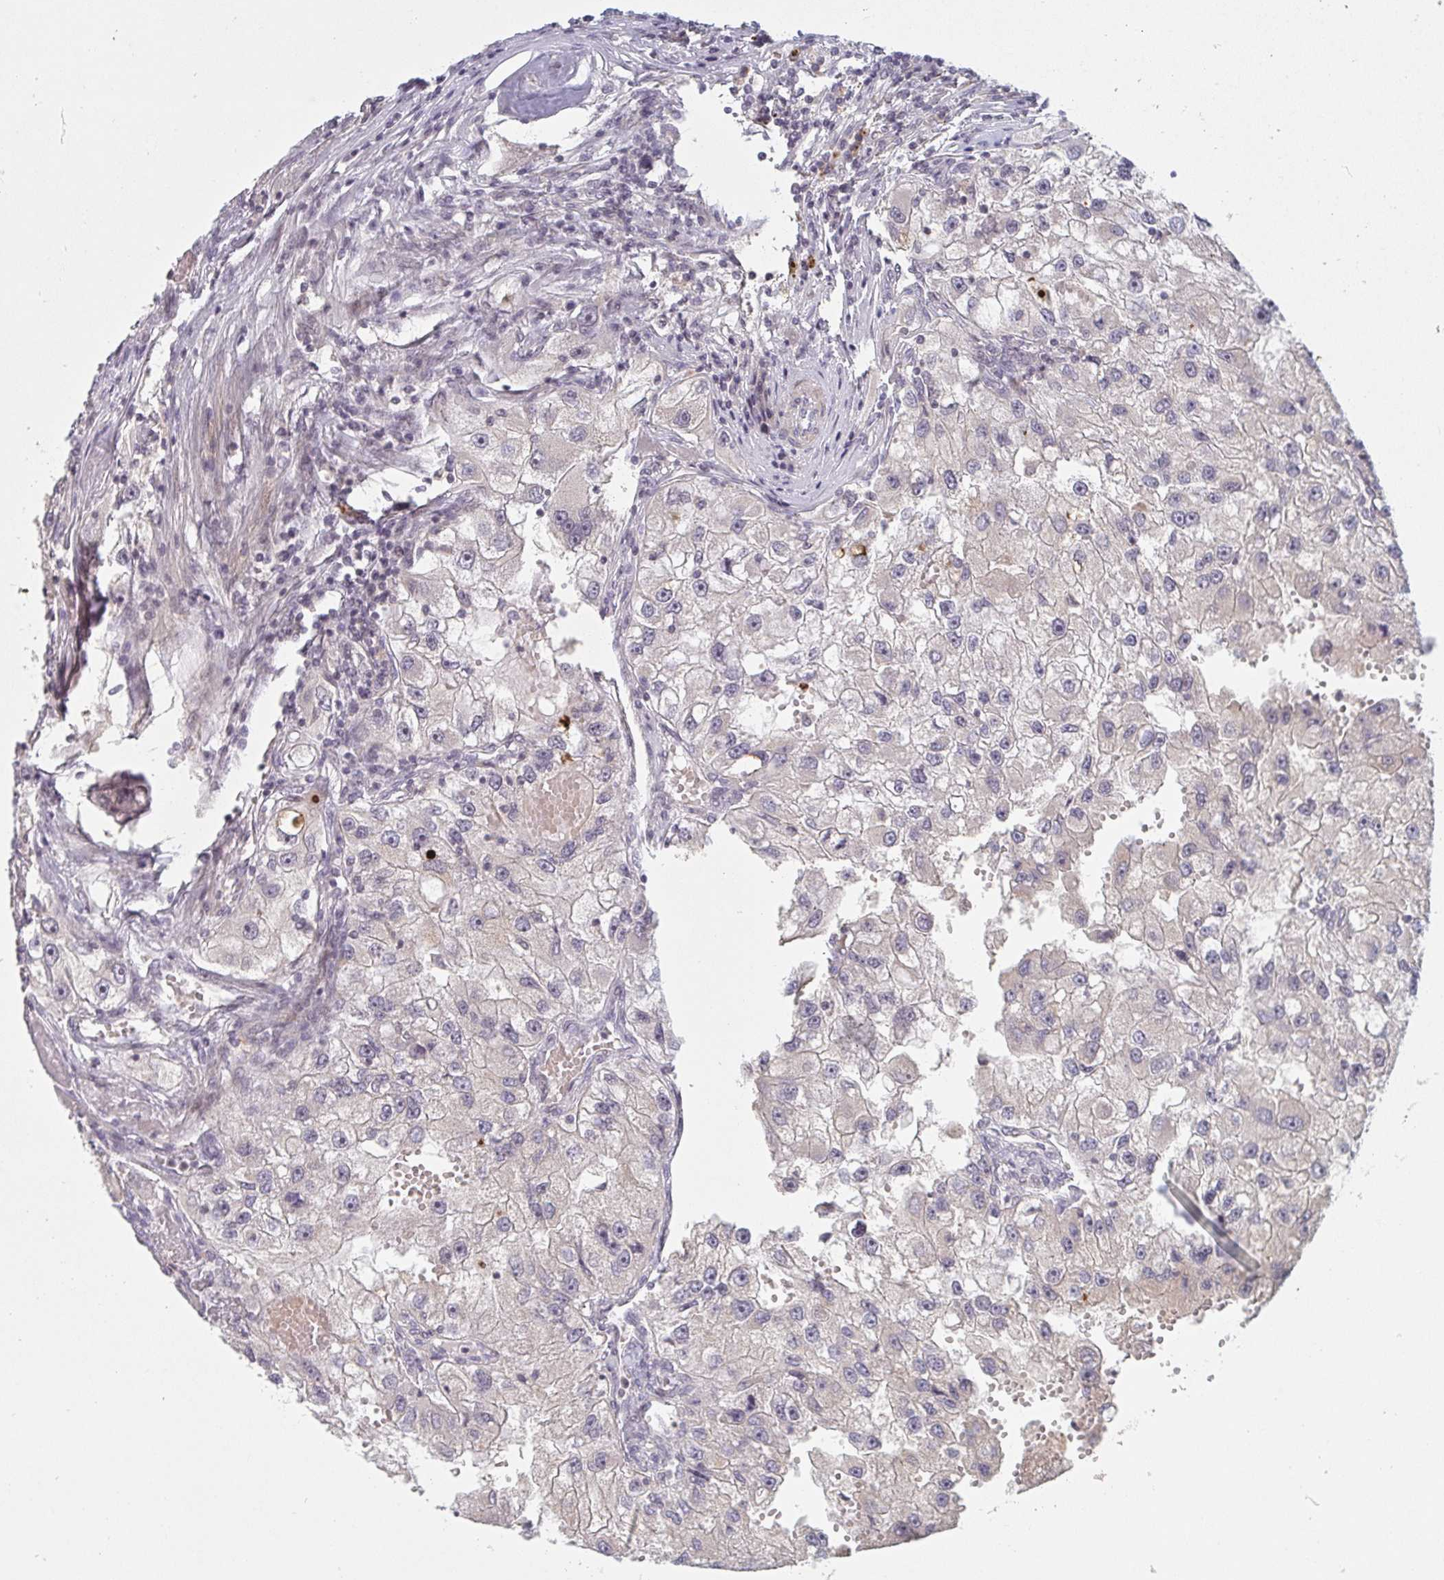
{"staining": {"intensity": "negative", "quantity": "none", "location": "none"}, "tissue": "renal cancer", "cell_type": "Tumor cells", "image_type": "cancer", "snomed": [{"axis": "morphology", "description": "Adenocarcinoma, NOS"}, {"axis": "topography", "description": "Kidney"}], "caption": "Photomicrograph shows no significant protein staining in tumor cells of renal adenocarcinoma.", "gene": "DCST1", "patient": {"sex": "male", "age": 63}}